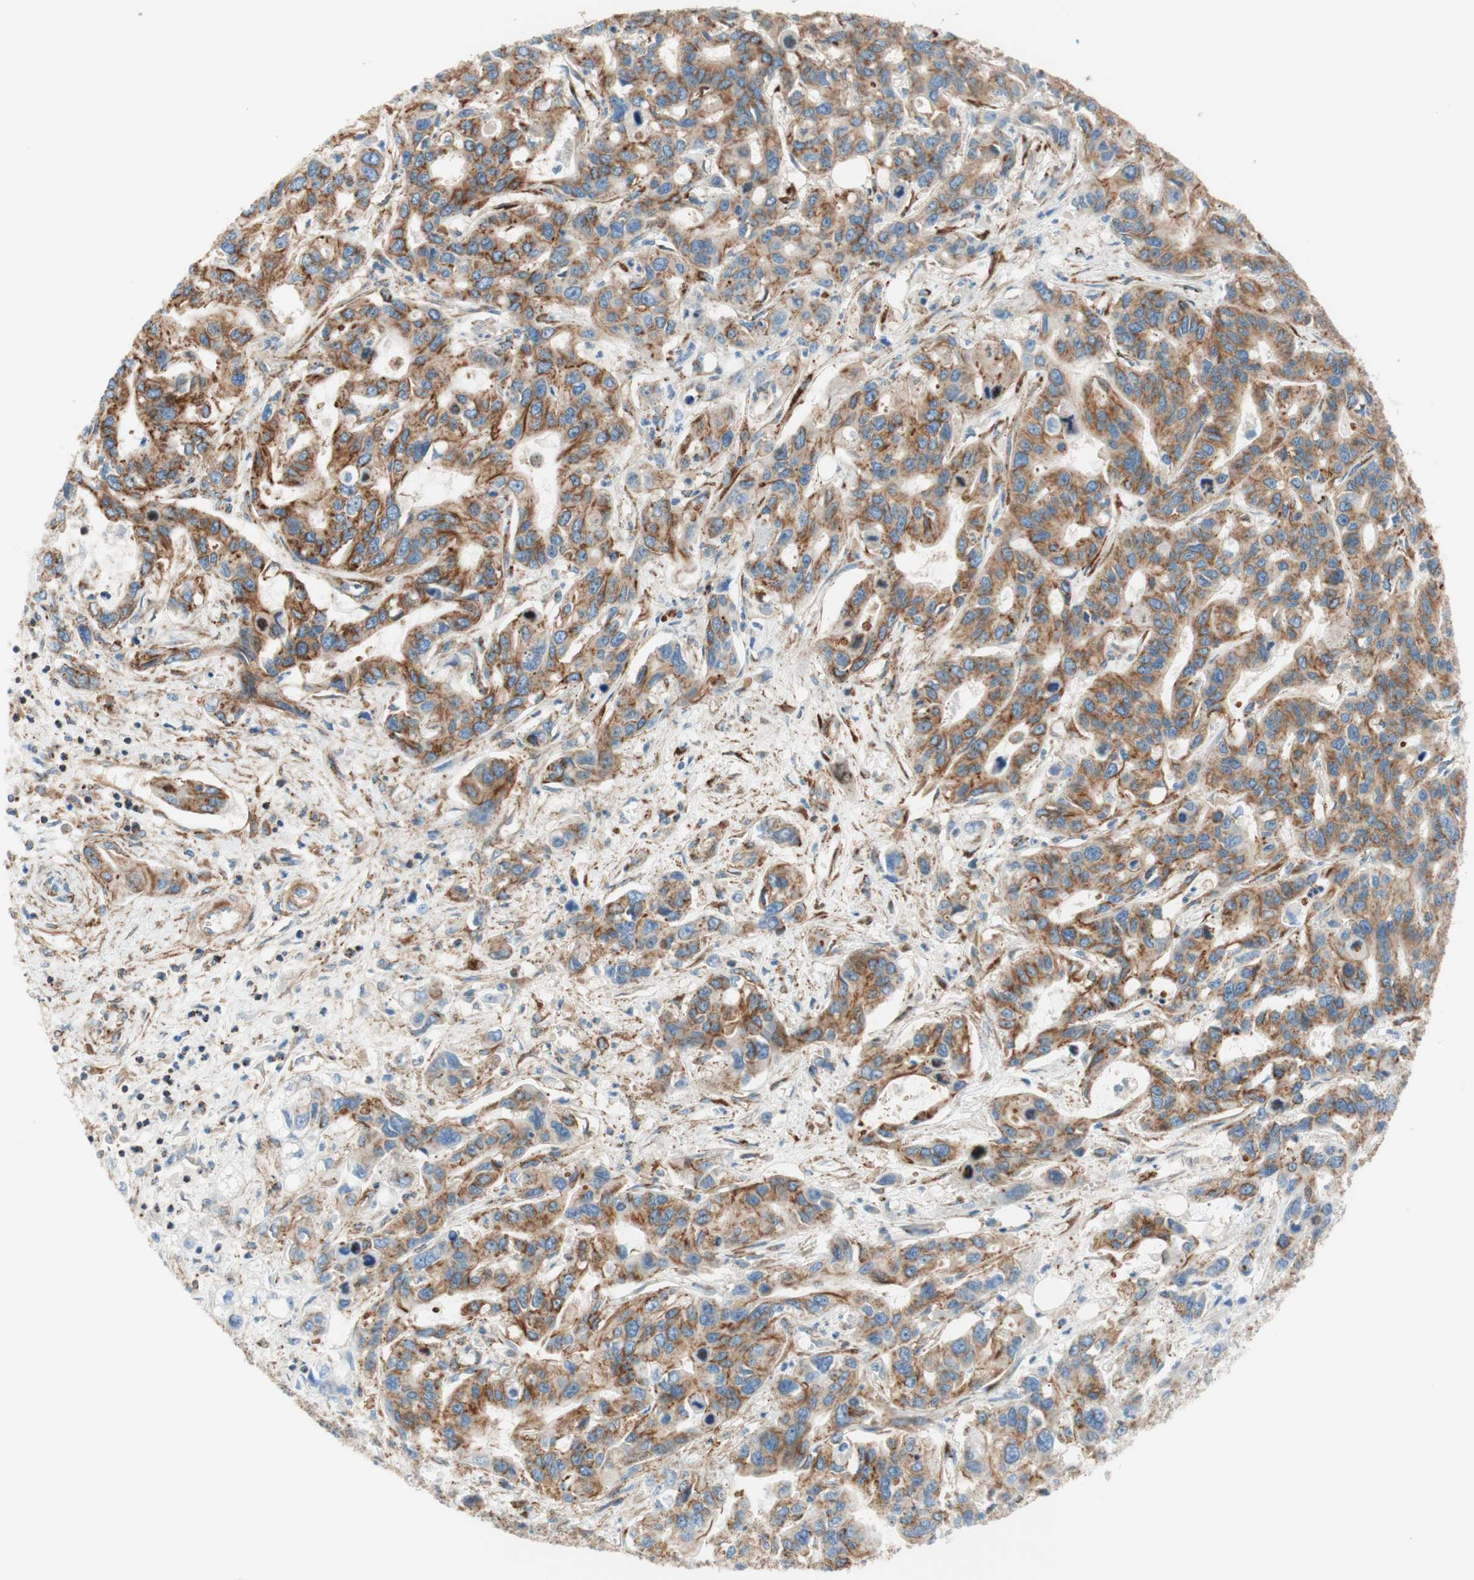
{"staining": {"intensity": "moderate", "quantity": ">75%", "location": "cytoplasmic/membranous"}, "tissue": "liver cancer", "cell_type": "Tumor cells", "image_type": "cancer", "snomed": [{"axis": "morphology", "description": "Cholangiocarcinoma"}, {"axis": "topography", "description": "Liver"}], "caption": "Immunohistochemical staining of liver cholangiocarcinoma demonstrates moderate cytoplasmic/membranous protein staining in approximately >75% of tumor cells.", "gene": "VPS26A", "patient": {"sex": "female", "age": 65}}